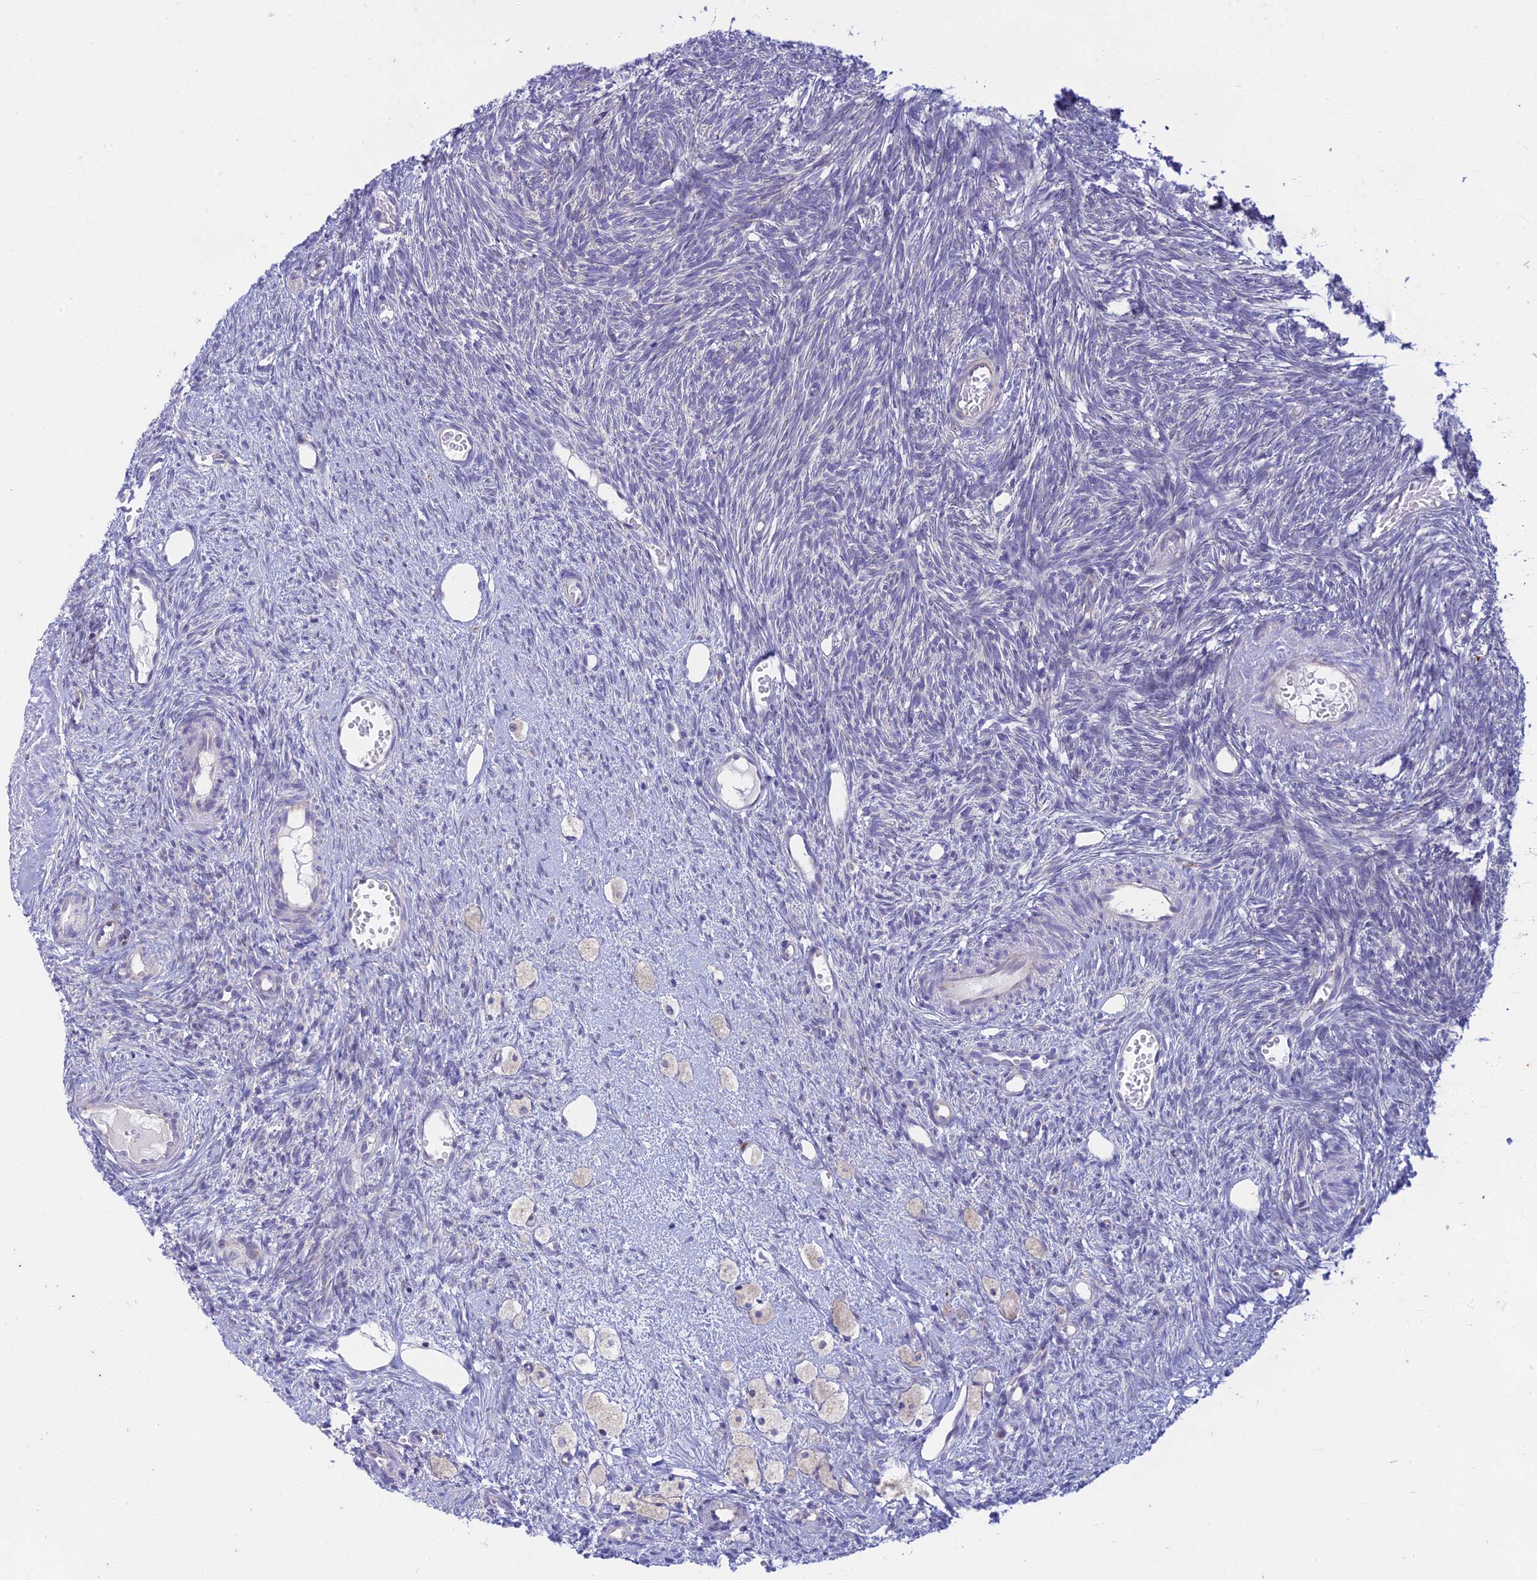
{"staining": {"intensity": "negative", "quantity": "none", "location": "none"}, "tissue": "ovary", "cell_type": "Follicle cells", "image_type": "normal", "snomed": [{"axis": "morphology", "description": "Normal tissue, NOS"}, {"axis": "topography", "description": "Ovary"}], "caption": "High magnification brightfield microscopy of unremarkable ovary stained with DAB (3,3'-diaminobenzidine) (brown) and counterstained with hematoxylin (blue): follicle cells show no significant staining. (DAB immunohistochemistry, high magnification).", "gene": "PTCD2", "patient": {"sex": "female", "age": 51}}